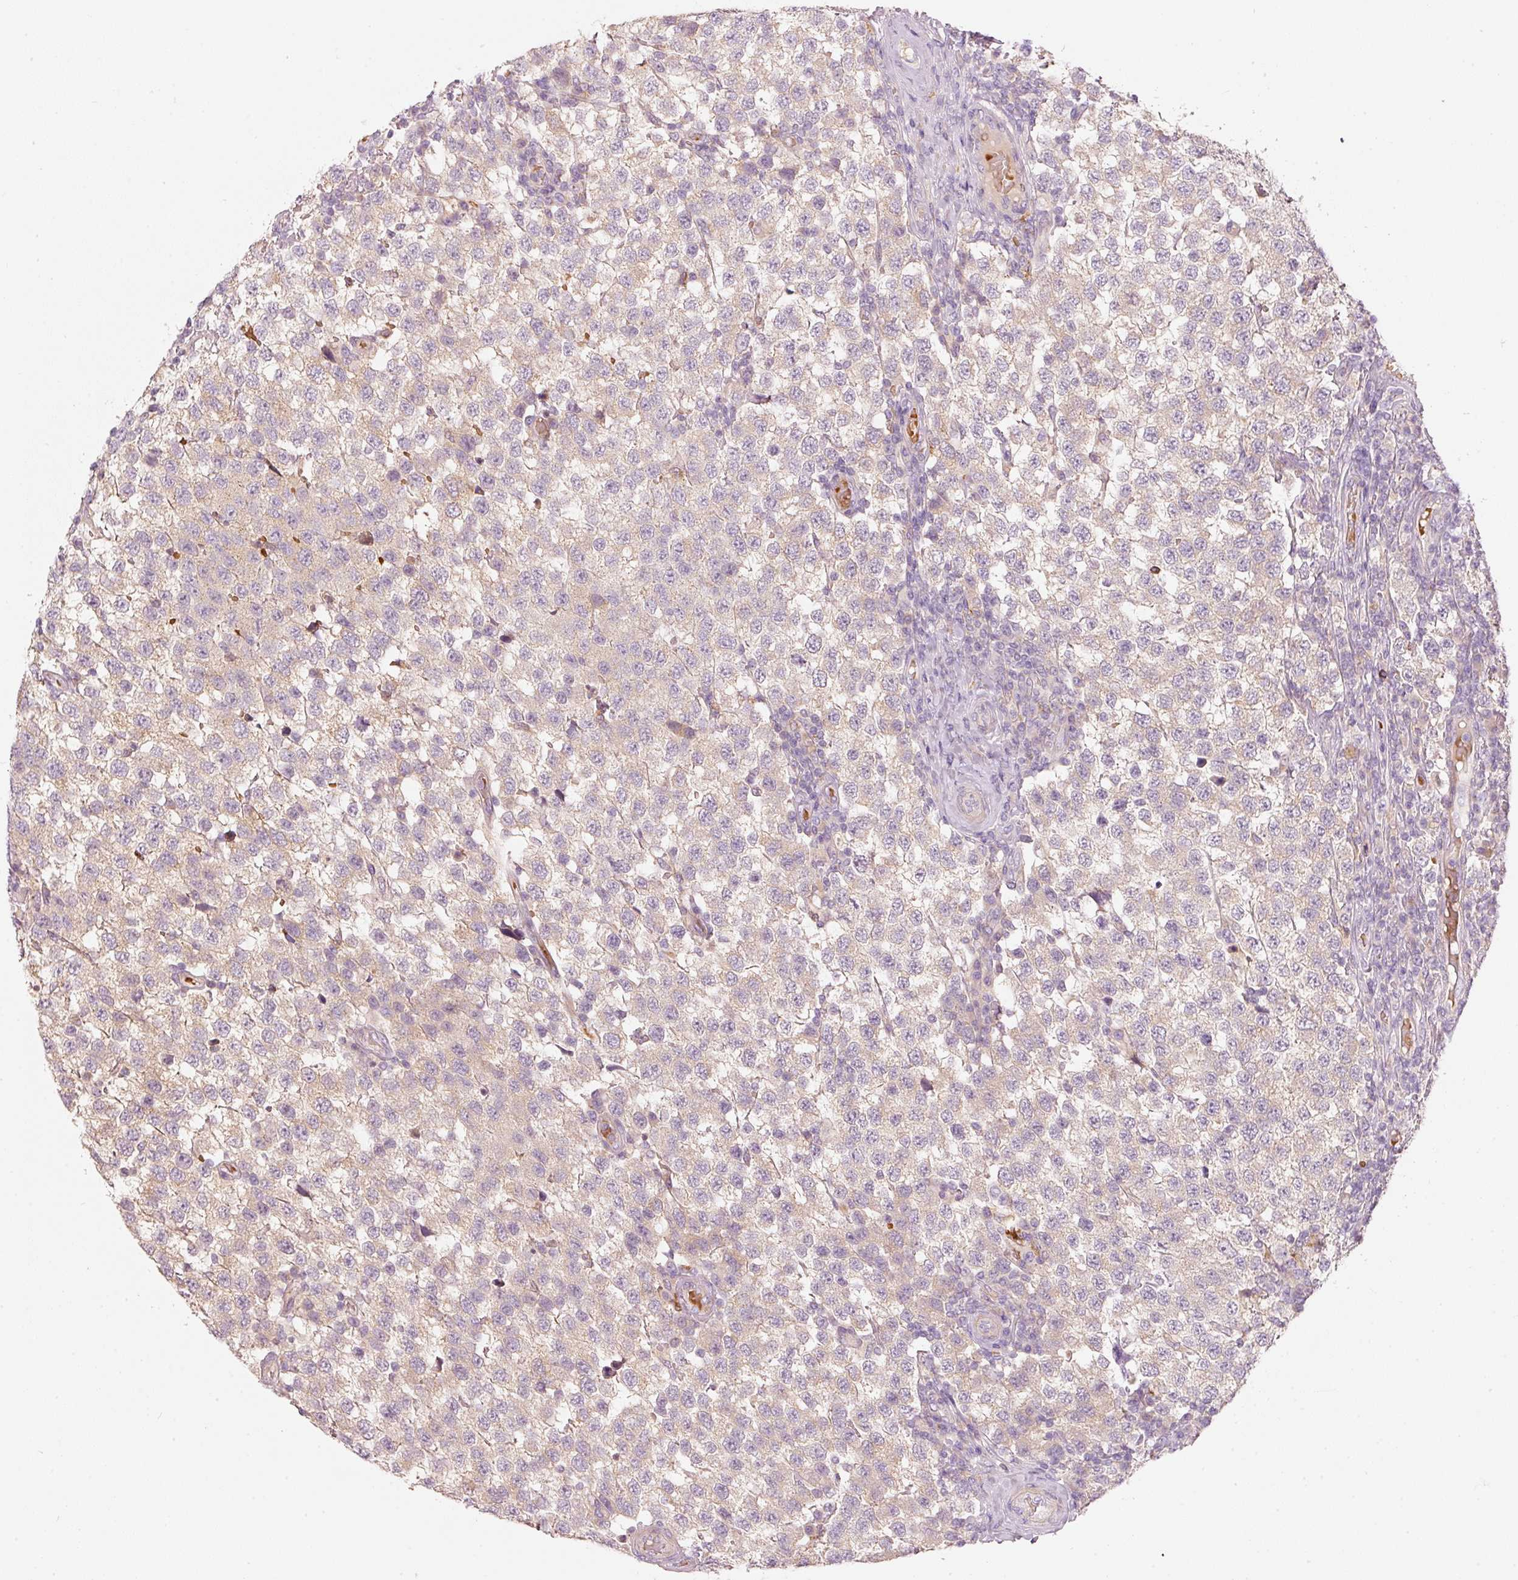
{"staining": {"intensity": "negative", "quantity": "none", "location": "none"}, "tissue": "testis cancer", "cell_type": "Tumor cells", "image_type": "cancer", "snomed": [{"axis": "morphology", "description": "Seminoma, NOS"}, {"axis": "topography", "description": "Testis"}], "caption": "DAB immunohistochemical staining of testis seminoma shows no significant expression in tumor cells. (Brightfield microscopy of DAB IHC at high magnification).", "gene": "KLHL21", "patient": {"sex": "male", "age": 34}}